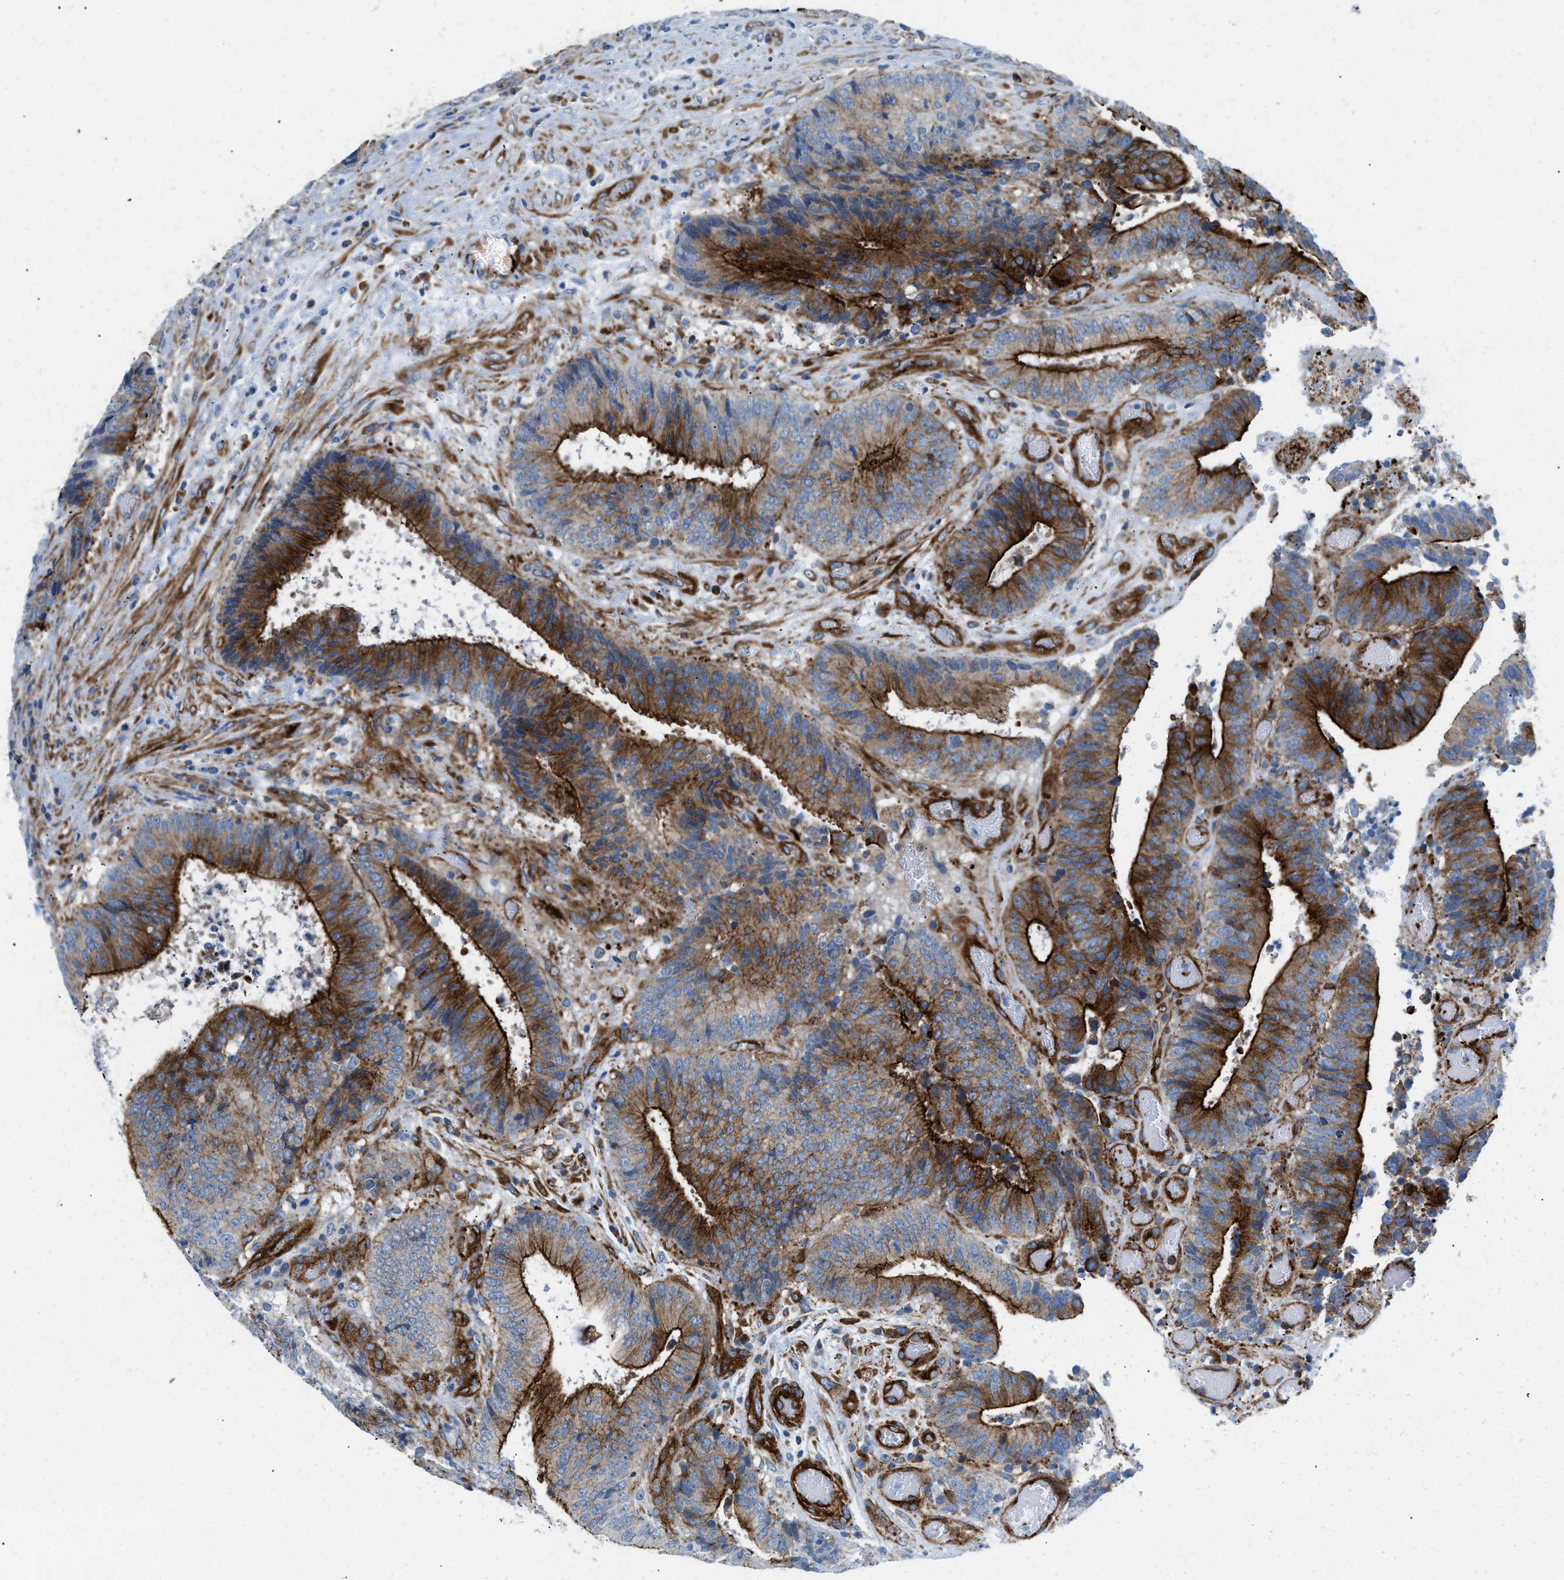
{"staining": {"intensity": "strong", "quantity": ">75%", "location": "cytoplasmic/membranous"}, "tissue": "colorectal cancer", "cell_type": "Tumor cells", "image_type": "cancer", "snomed": [{"axis": "morphology", "description": "Adenocarcinoma, NOS"}, {"axis": "topography", "description": "Rectum"}], "caption": "Strong cytoplasmic/membranous expression for a protein is seen in about >75% of tumor cells of colorectal cancer using IHC.", "gene": "CUTA", "patient": {"sex": "male", "age": 72}}